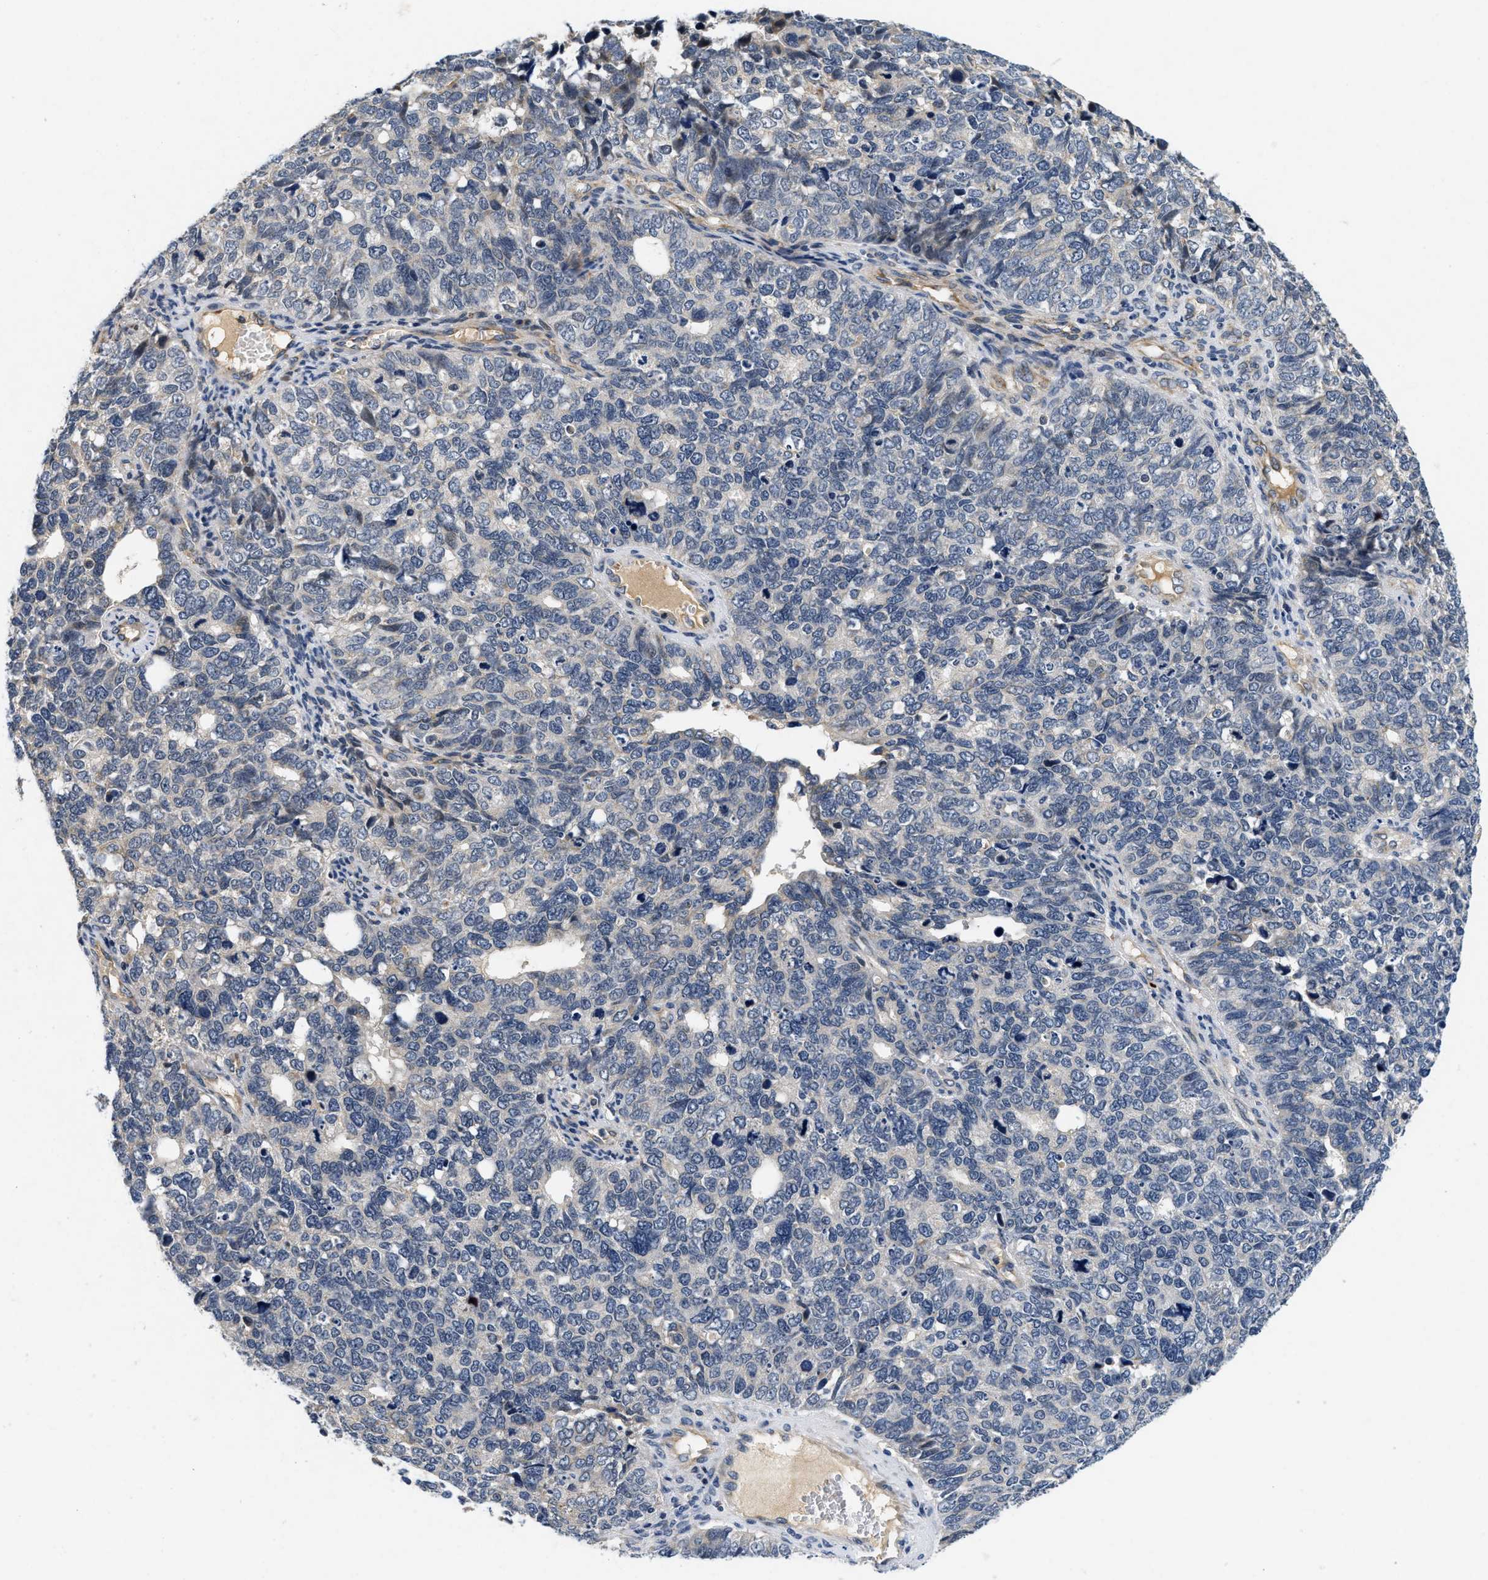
{"staining": {"intensity": "negative", "quantity": "none", "location": "none"}, "tissue": "cervical cancer", "cell_type": "Tumor cells", "image_type": "cancer", "snomed": [{"axis": "morphology", "description": "Squamous cell carcinoma, NOS"}, {"axis": "topography", "description": "Cervix"}], "caption": "High magnification brightfield microscopy of squamous cell carcinoma (cervical) stained with DAB (3,3'-diaminobenzidine) (brown) and counterstained with hematoxylin (blue): tumor cells show no significant staining. The staining is performed using DAB brown chromogen with nuclei counter-stained in using hematoxylin.", "gene": "PDP1", "patient": {"sex": "female", "age": 63}}